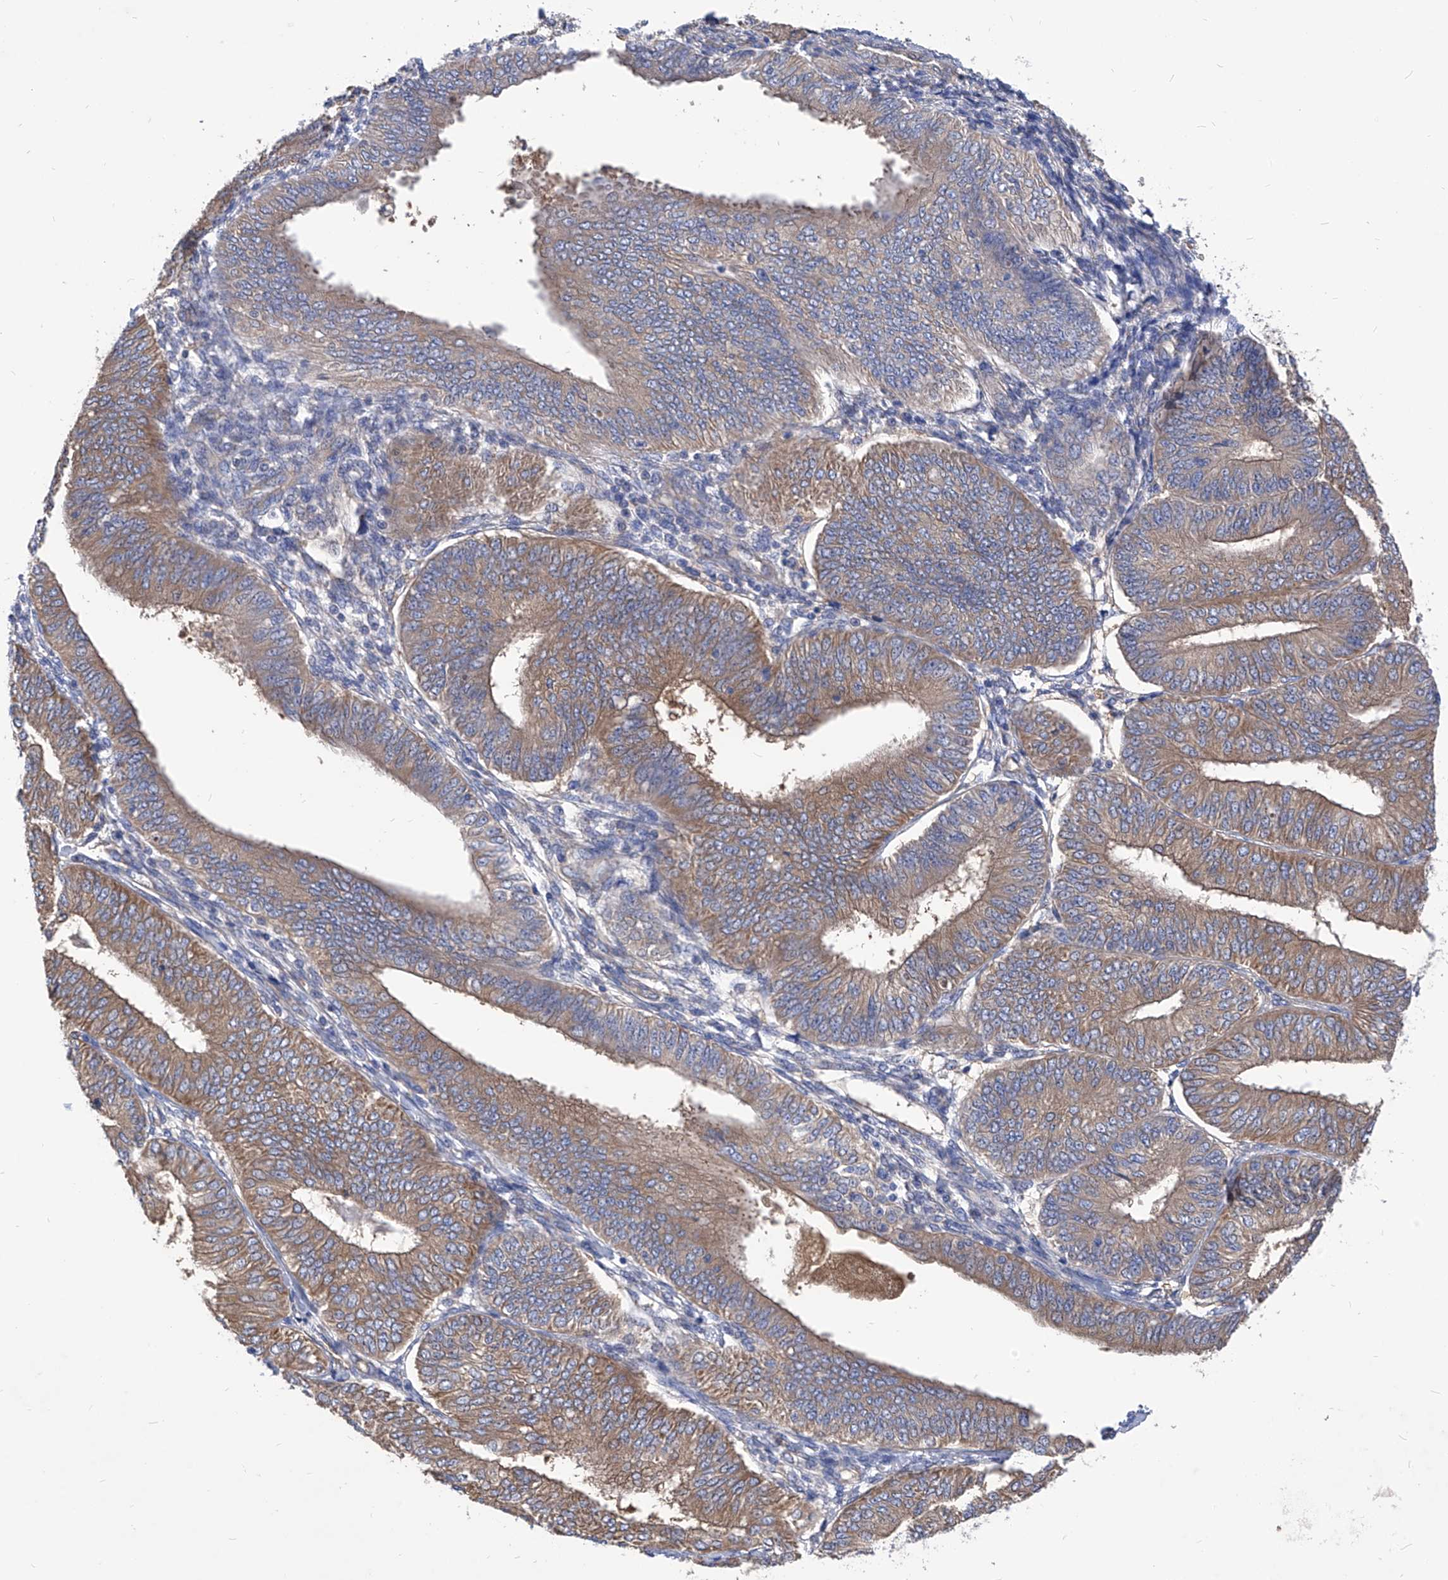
{"staining": {"intensity": "moderate", "quantity": ">75%", "location": "cytoplasmic/membranous"}, "tissue": "endometrial cancer", "cell_type": "Tumor cells", "image_type": "cancer", "snomed": [{"axis": "morphology", "description": "Adenocarcinoma, NOS"}, {"axis": "topography", "description": "Endometrium"}], "caption": "Endometrial cancer (adenocarcinoma) tissue reveals moderate cytoplasmic/membranous expression in approximately >75% of tumor cells, visualized by immunohistochemistry. (IHC, brightfield microscopy, high magnification).", "gene": "XPNPEP1", "patient": {"sex": "female", "age": 58}}